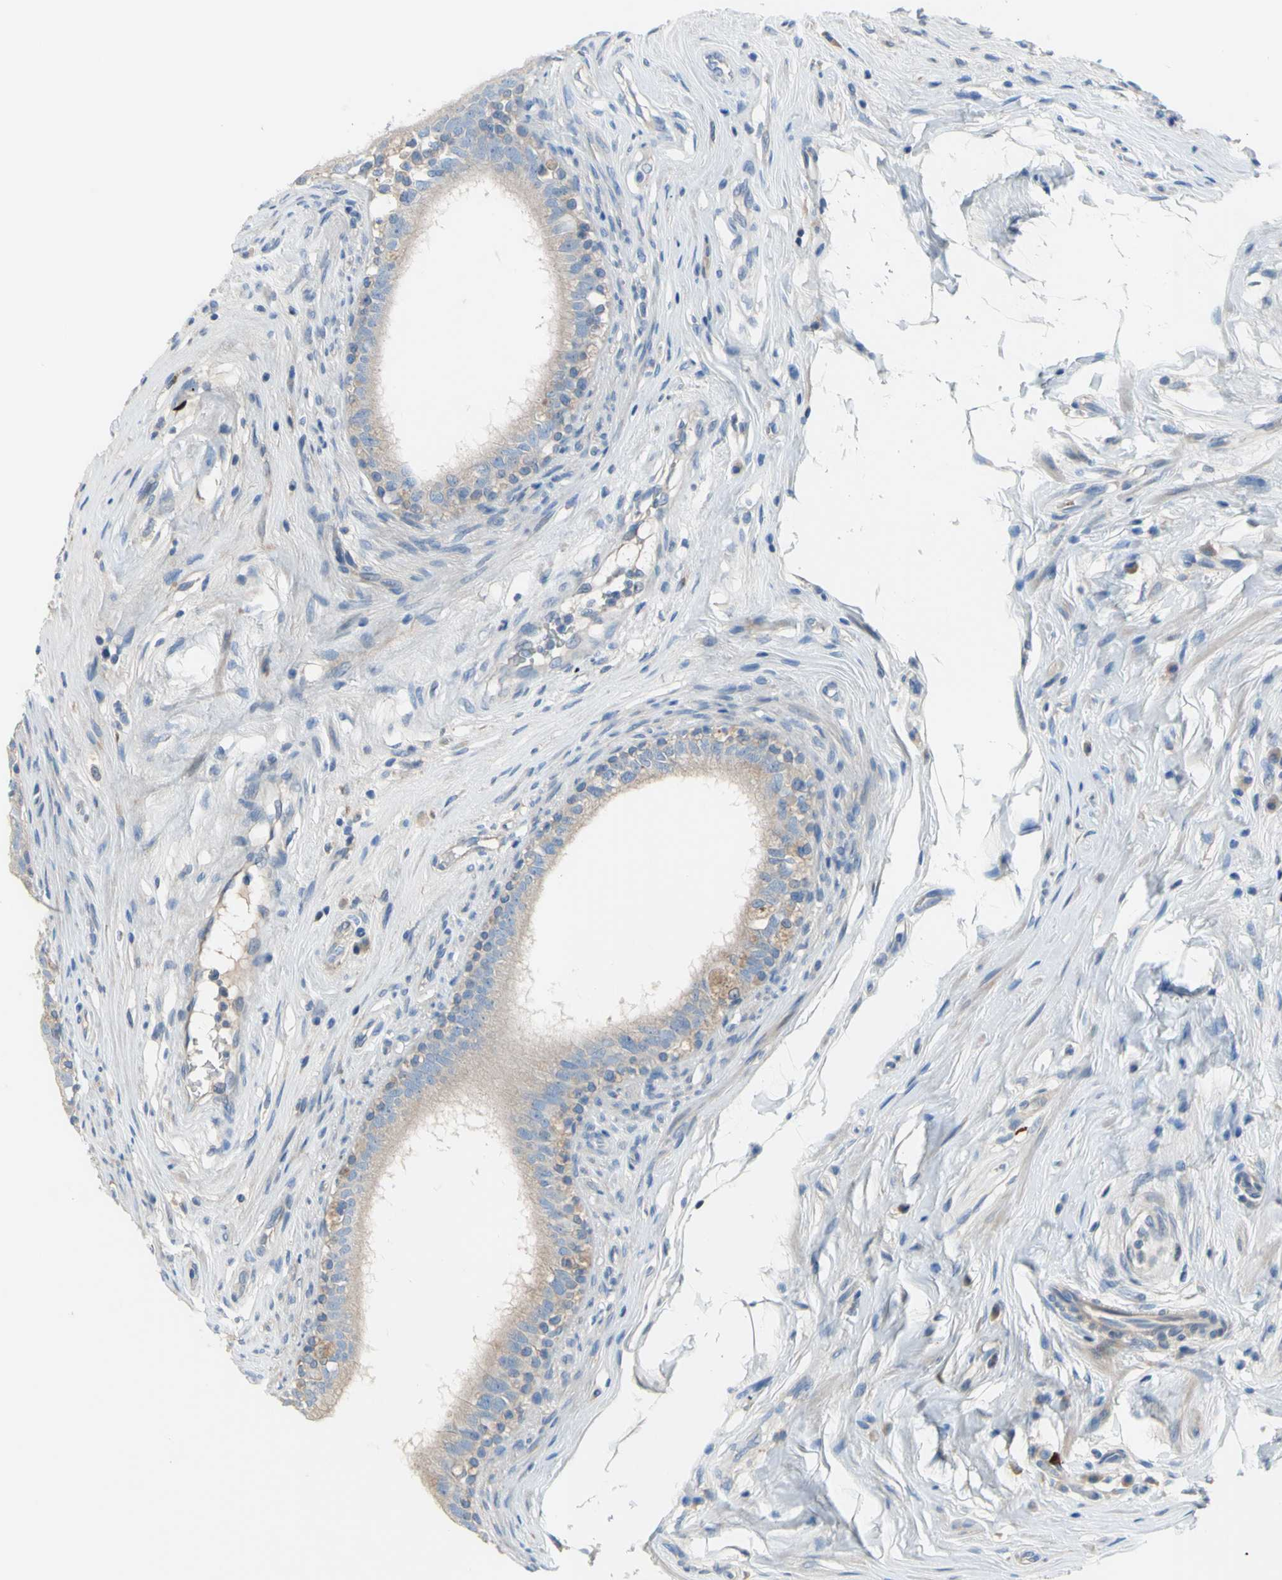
{"staining": {"intensity": "weak", "quantity": "25%-75%", "location": "cytoplasmic/membranous"}, "tissue": "epididymis", "cell_type": "Glandular cells", "image_type": "normal", "snomed": [{"axis": "morphology", "description": "Normal tissue, NOS"}, {"axis": "morphology", "description": "Inflammation, NOS"}, {"axis": "topography", "description": "Epididymis"}], "caption": "Weak cytoplasmic/membranous protein expression is appreciated in approximately 25%-75% of glandular cells in epididymis.", "gene": "TMEM59L", "patient": {"sex": "male", "age": 84}}